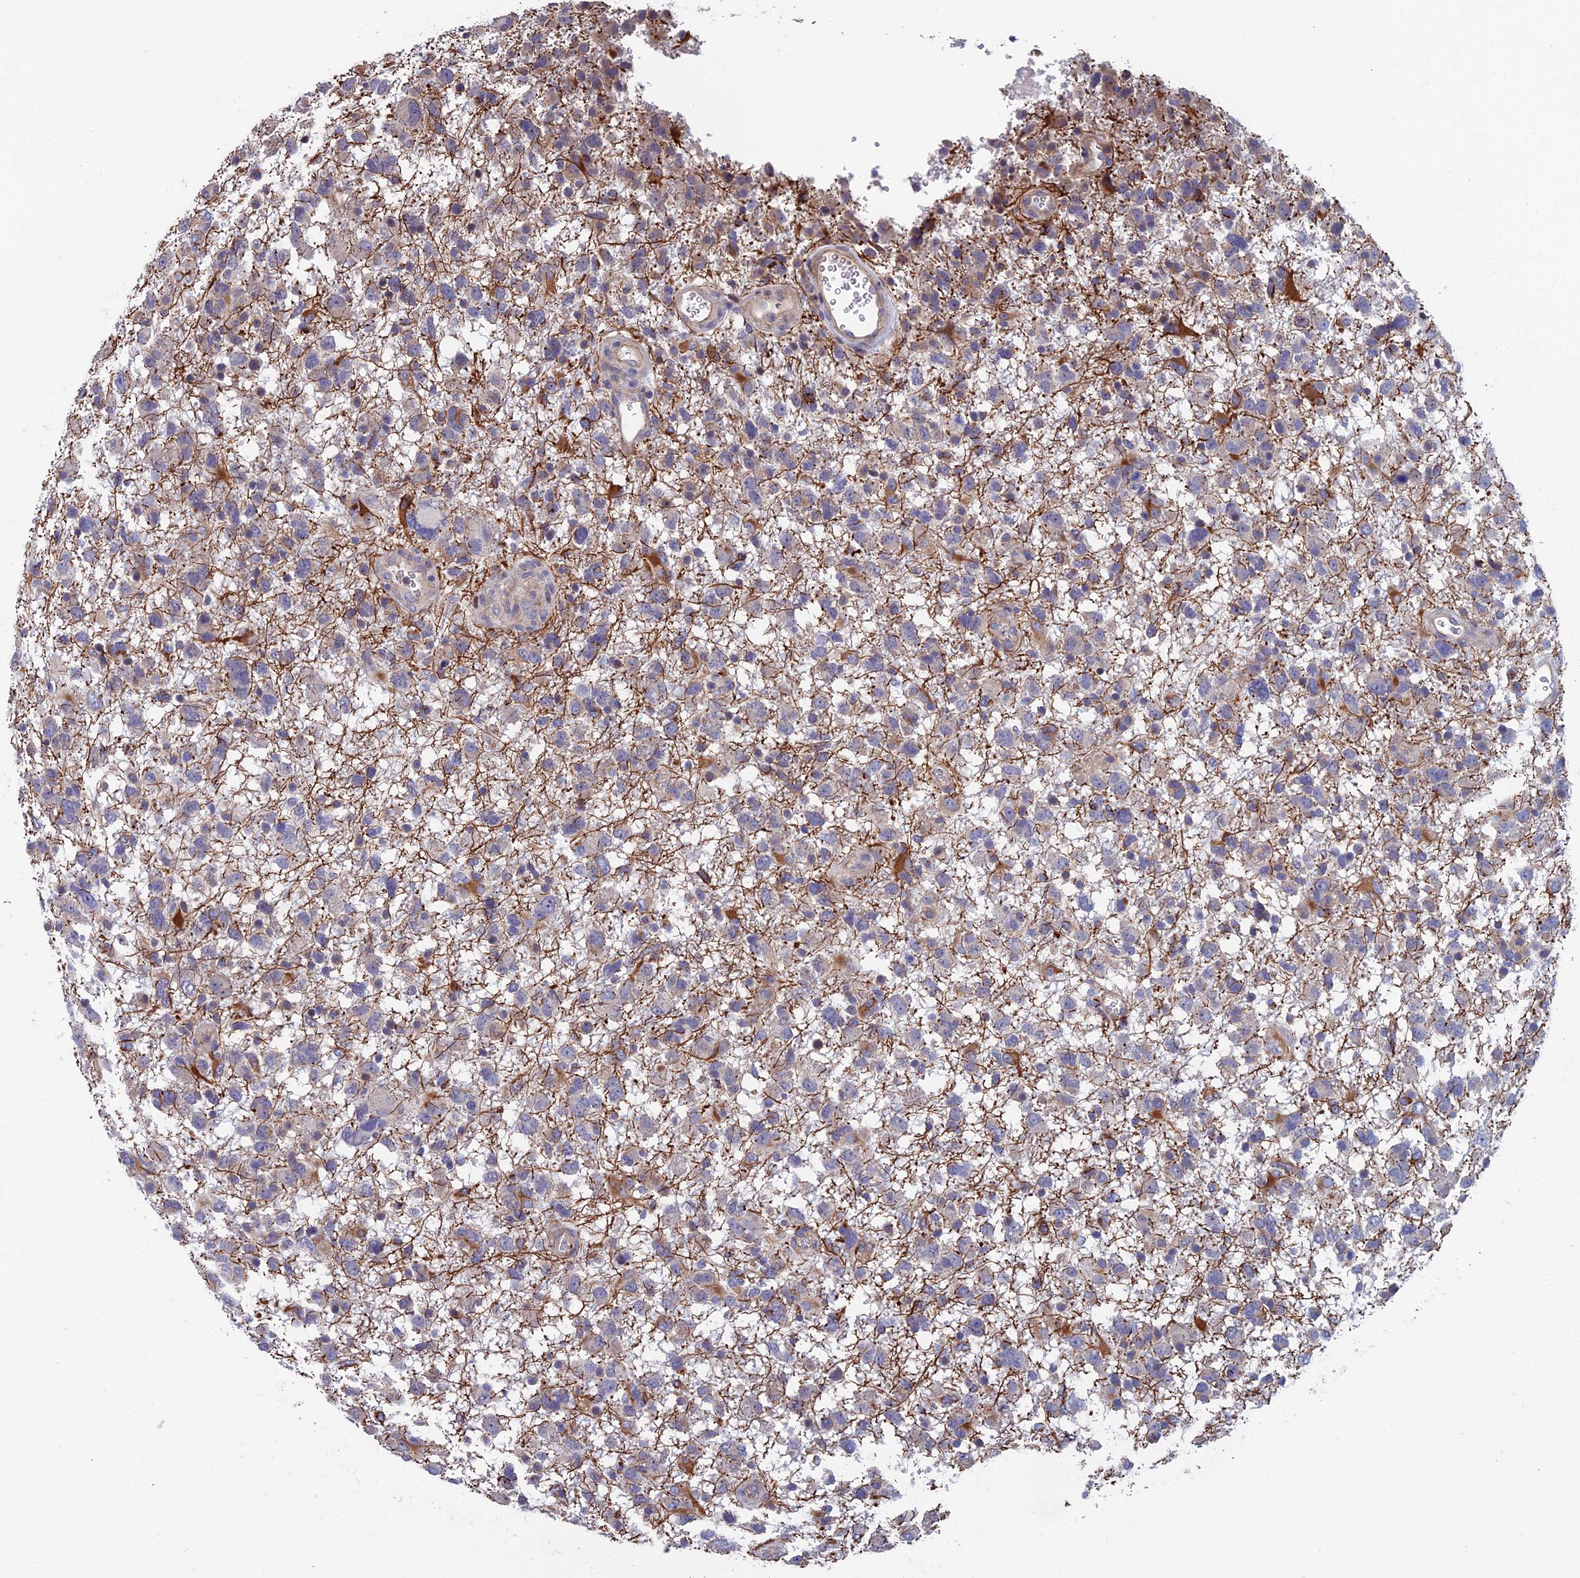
{"staining": {"intensity": "negative", "quantity": "none", "location": "none"}, "tissue": "glioma", "cell_type": "Tumor cells", "image_type": "cancer", "snomed": [{"axis": "morphology", "description": "Glioma, malignant, High grade"}, {"axis": "topography", "description": "Brain"}], "caption": "Histopathology image shows no protein positivity in tumor cells of high-grade glioma (malignant) tissue.", "gene": "USP37", "patient": {"sex": "male", "age": 61}}